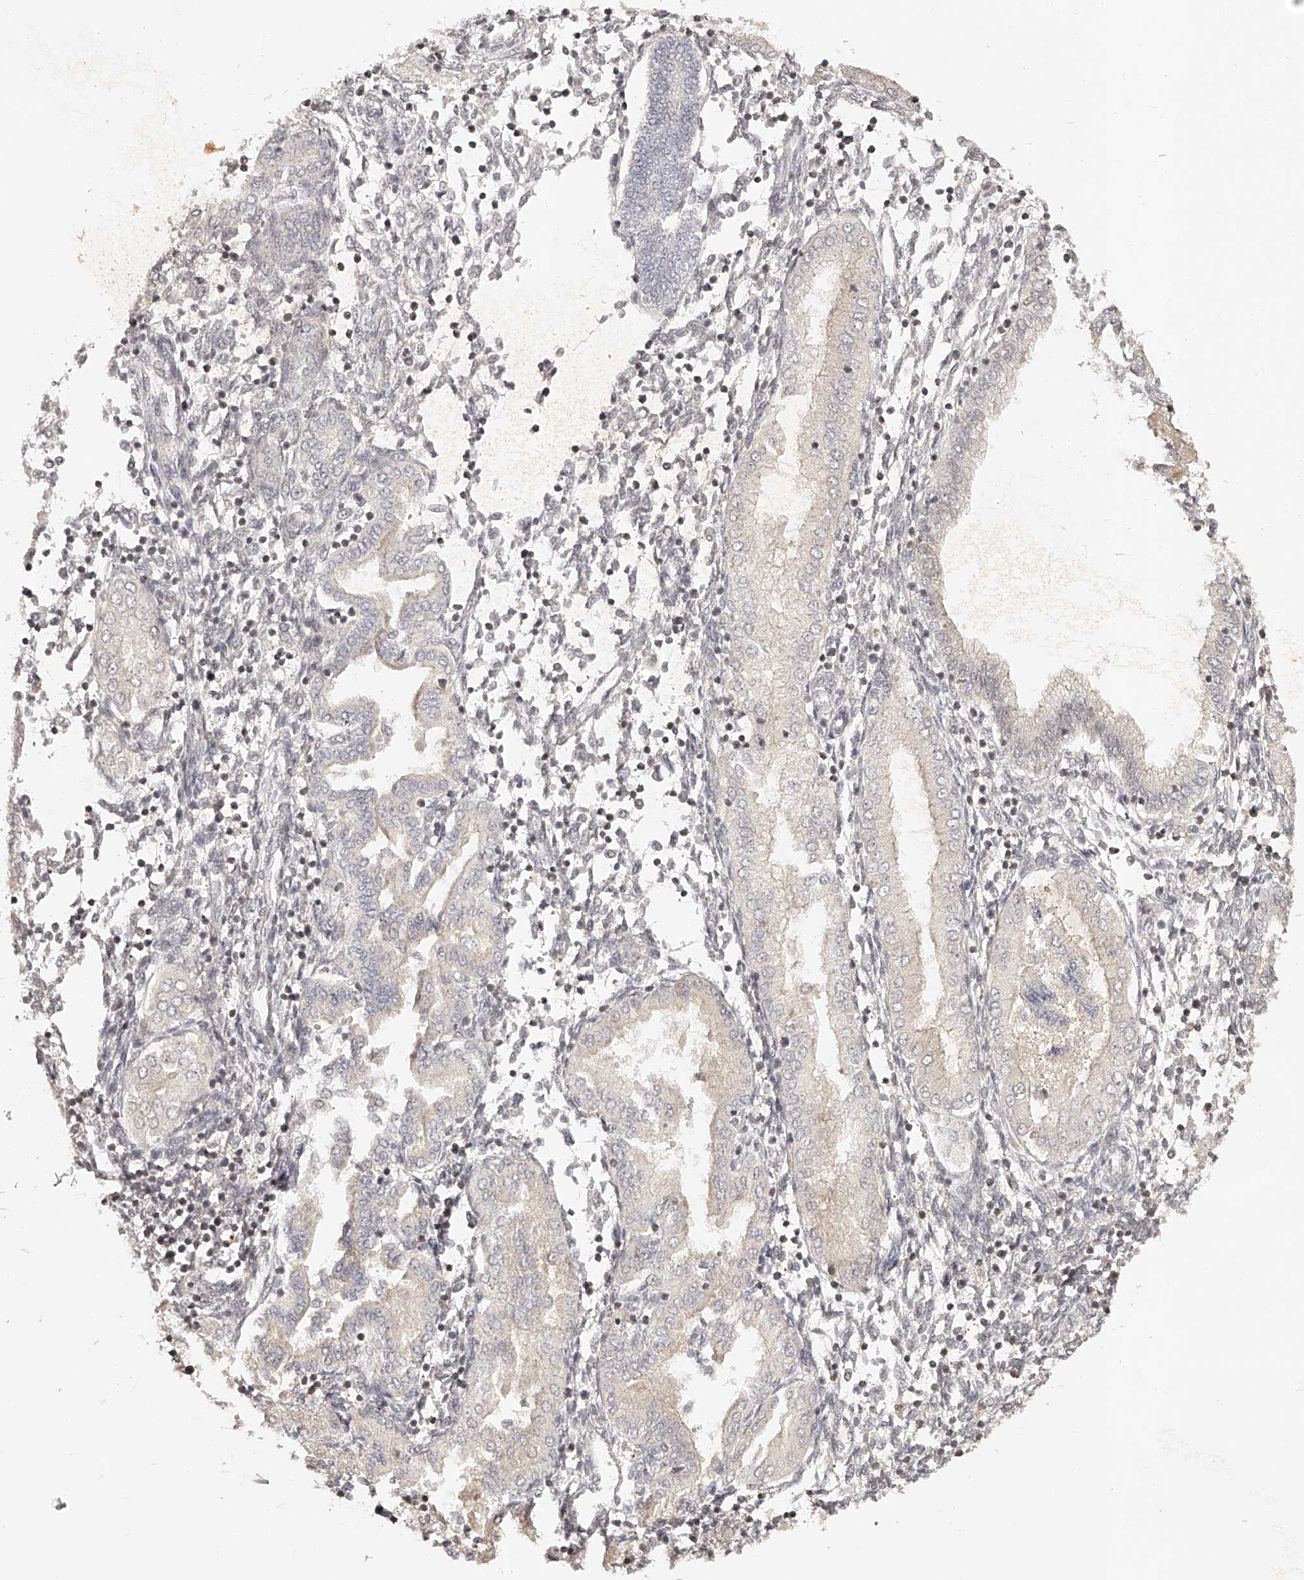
{"staining": {"intensity": "negative", "quantity": "none", "location": "none"}, "tissue": "endometrium", "cell_type": "Cells in endometrial stroma", "image_type": "normal", "snomed": [{"axis": "morphology", "description": "Normal tissue, NOS"}, {"axis": "topography", "description": "Endometrium"}], "caption": "Cells in endometrial stroma are negative for brown protein staining in unremarkable endometrium. (Stains: DAB immunohistochemistry (IHC) with hematoxylin counter stain, Microscopy: brightfield microscopy at high magnification).", "gene": "ZNF789", "patient": {"sex": "female", "age": 53}}